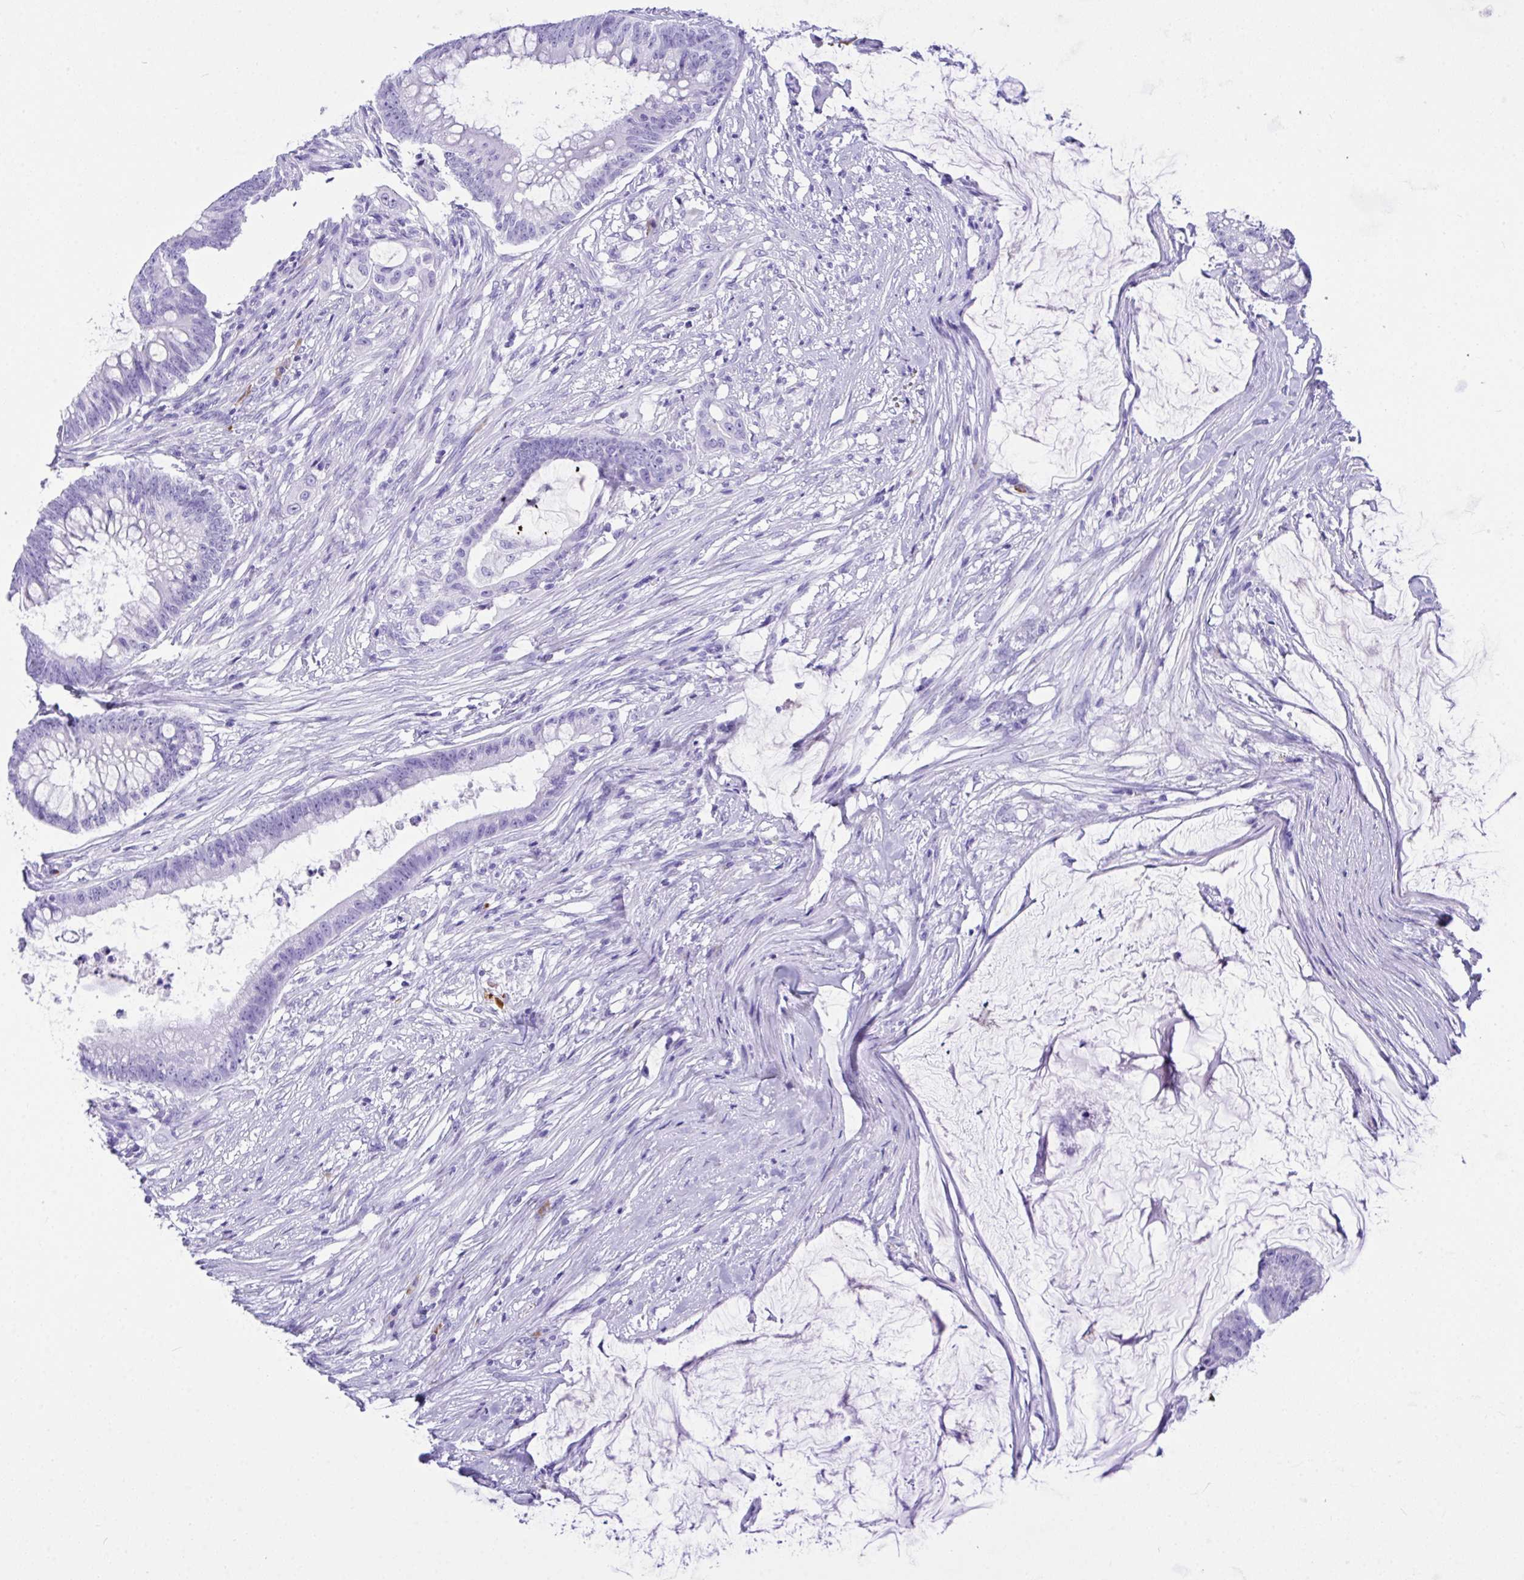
{"staining": {"intensity": "negative", "quantity": "none", "location": "none"}, "tissue": "colorectal cancer", "cell_type": "Tumor cells", "image_type": "cancer", "snomed": [{"axis": "morphology", "description": "Adenocarcinoma, NOS"}, {"axis": "topography", "description": "Colon"}], "caption": "High magnification brightfield microscopy of colorectal cancer (adenocarcinoma) stained with DAB (brown) and counterstained with hematoxylin (blue): tumor cells show no significant positivity.", "gene": "BEST4", "patient": {"sex": "male", "age": 62}}